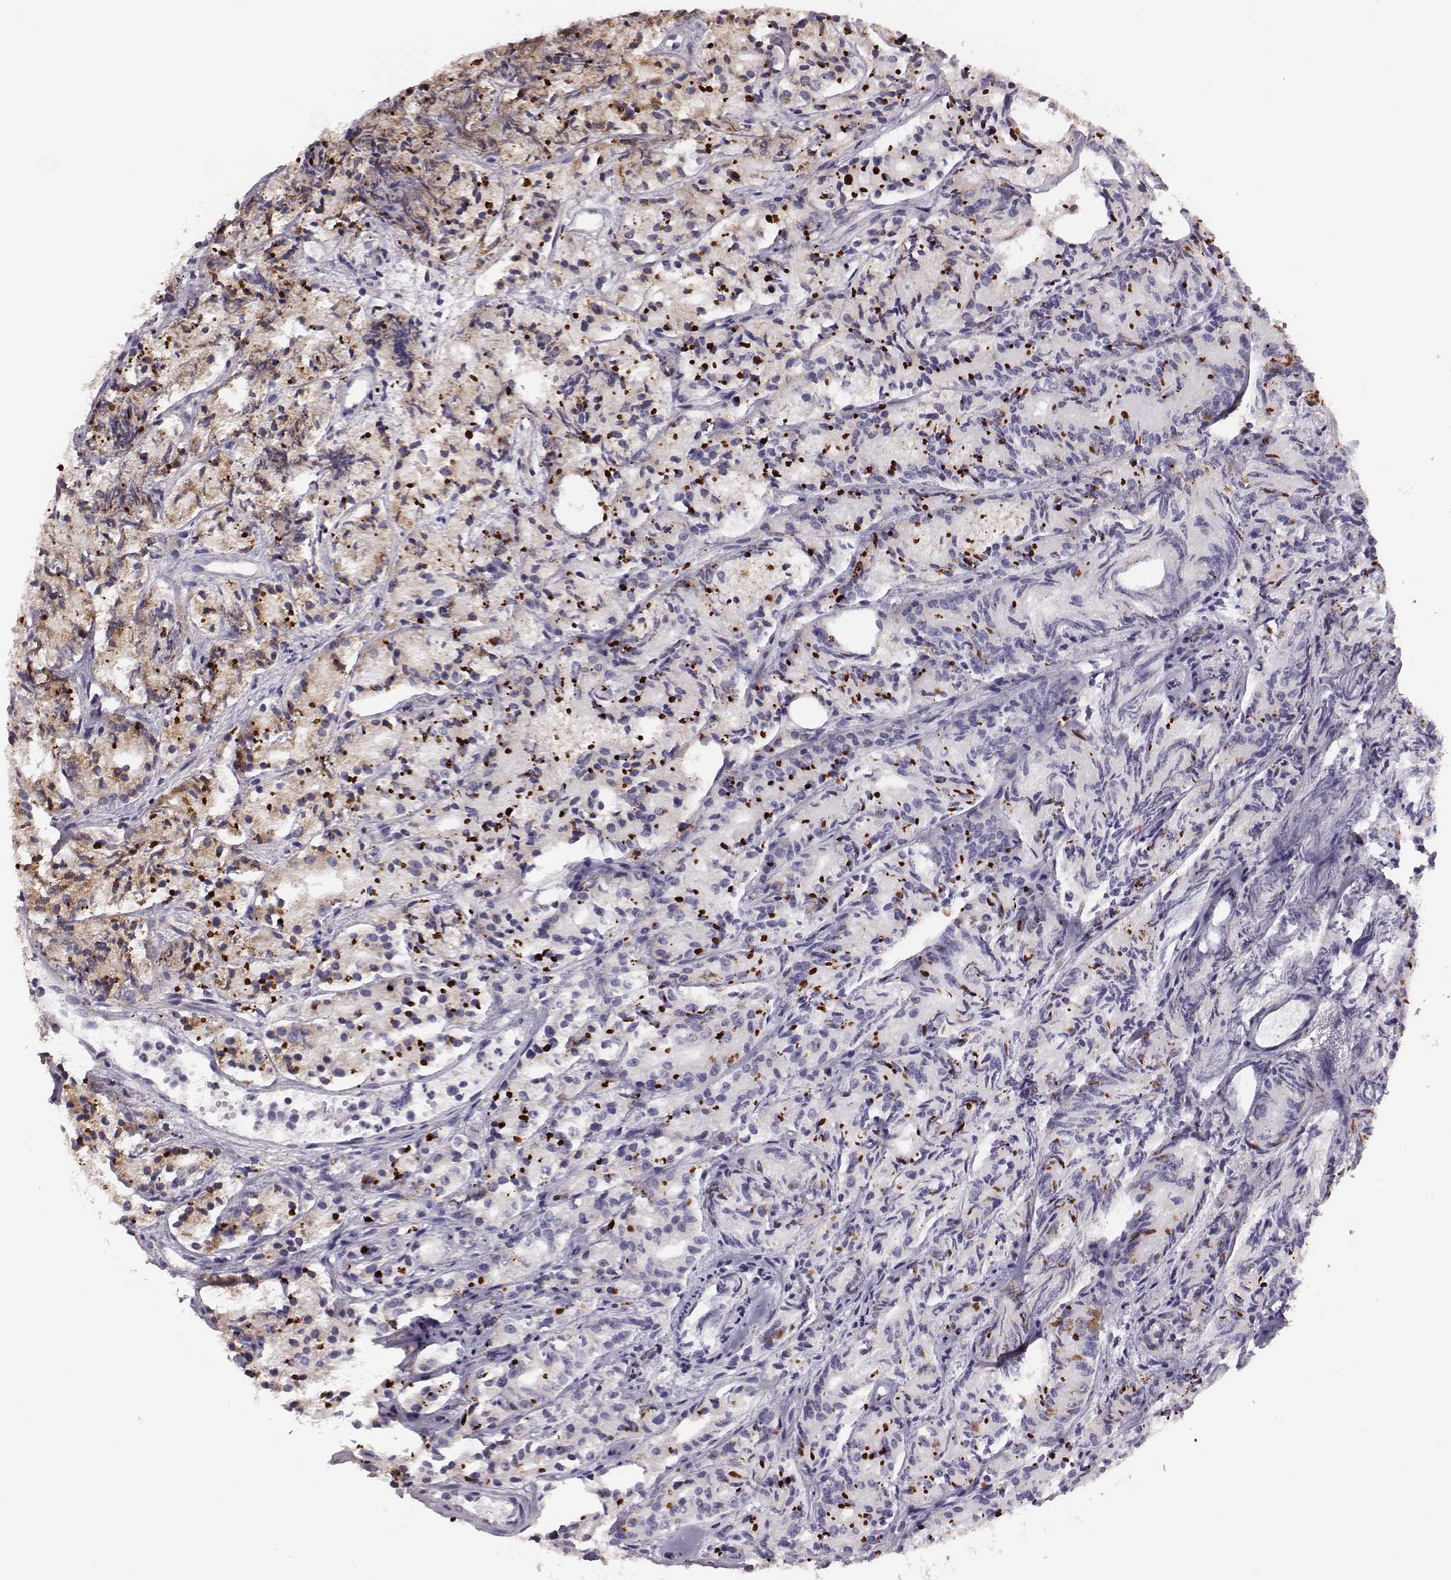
{"staining": {"intensity": "moderate", "quantity": "<25%", "location": "cytoplasmic/membranous"}, "tissue": "prostate cancer", "cell_type": "Tumor cells", "image_type": "cancer", "snomed": [{"axis": "morphology", "description": "Adenocarcinoma, Medium grade"}, {"axis": "topography", "description": "Prostate"}], "caption": "A low amount of moderate cytoplasmic/membranous positivity is identified in approximately <25% of tumor cells in prostate cancer tissue. The protein is shown in brown color, while the nuclei are stained blue.", "gene": "SELENOI", "patient": {"sex": "male", "age": 74}}